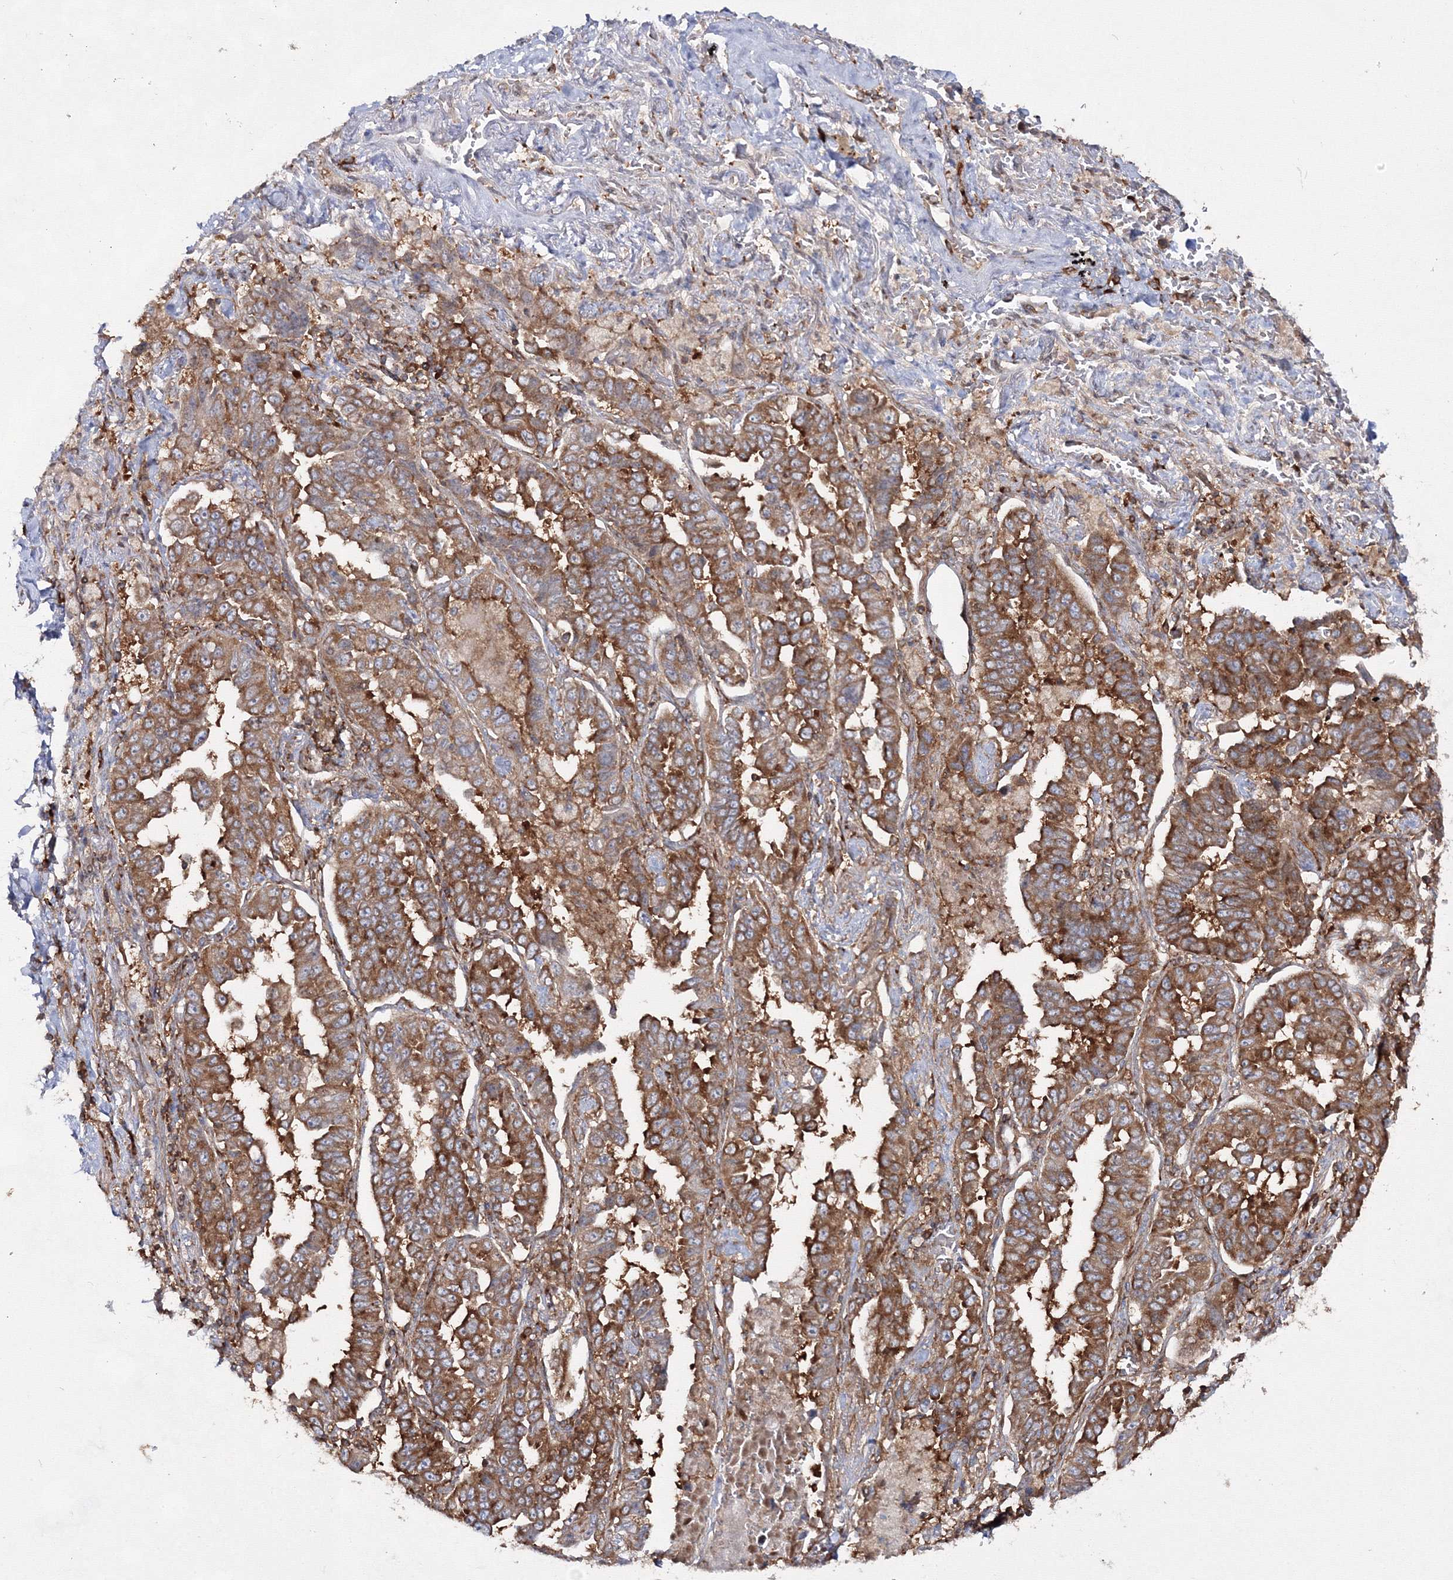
{"staining": {"intensity": "moderate", "quantity": ">75%", "location": "cytoplasmic/membranous"}, "tissue": "lung cancer", "cell_type": "Tumor cells", "image_type": "cancer", "snomed": [{"axis": "morphology", "description": "Adenocarcinoma, NOS"}, {"axis": "topography", "description": "Lung"}], "caption": "High-magnification brightfield microscopy of adenocarcinoma (lung) stained with DAB (3,3'-diaminobenzidine) (brown) and counterstained with hematoxylin (blue). tumor cells exhibit moderate cytoplasmic/membranous staining is seen in about>75% of cells.", "gene": "HARS1", "patient": {"sex": "female", "age": 51}}